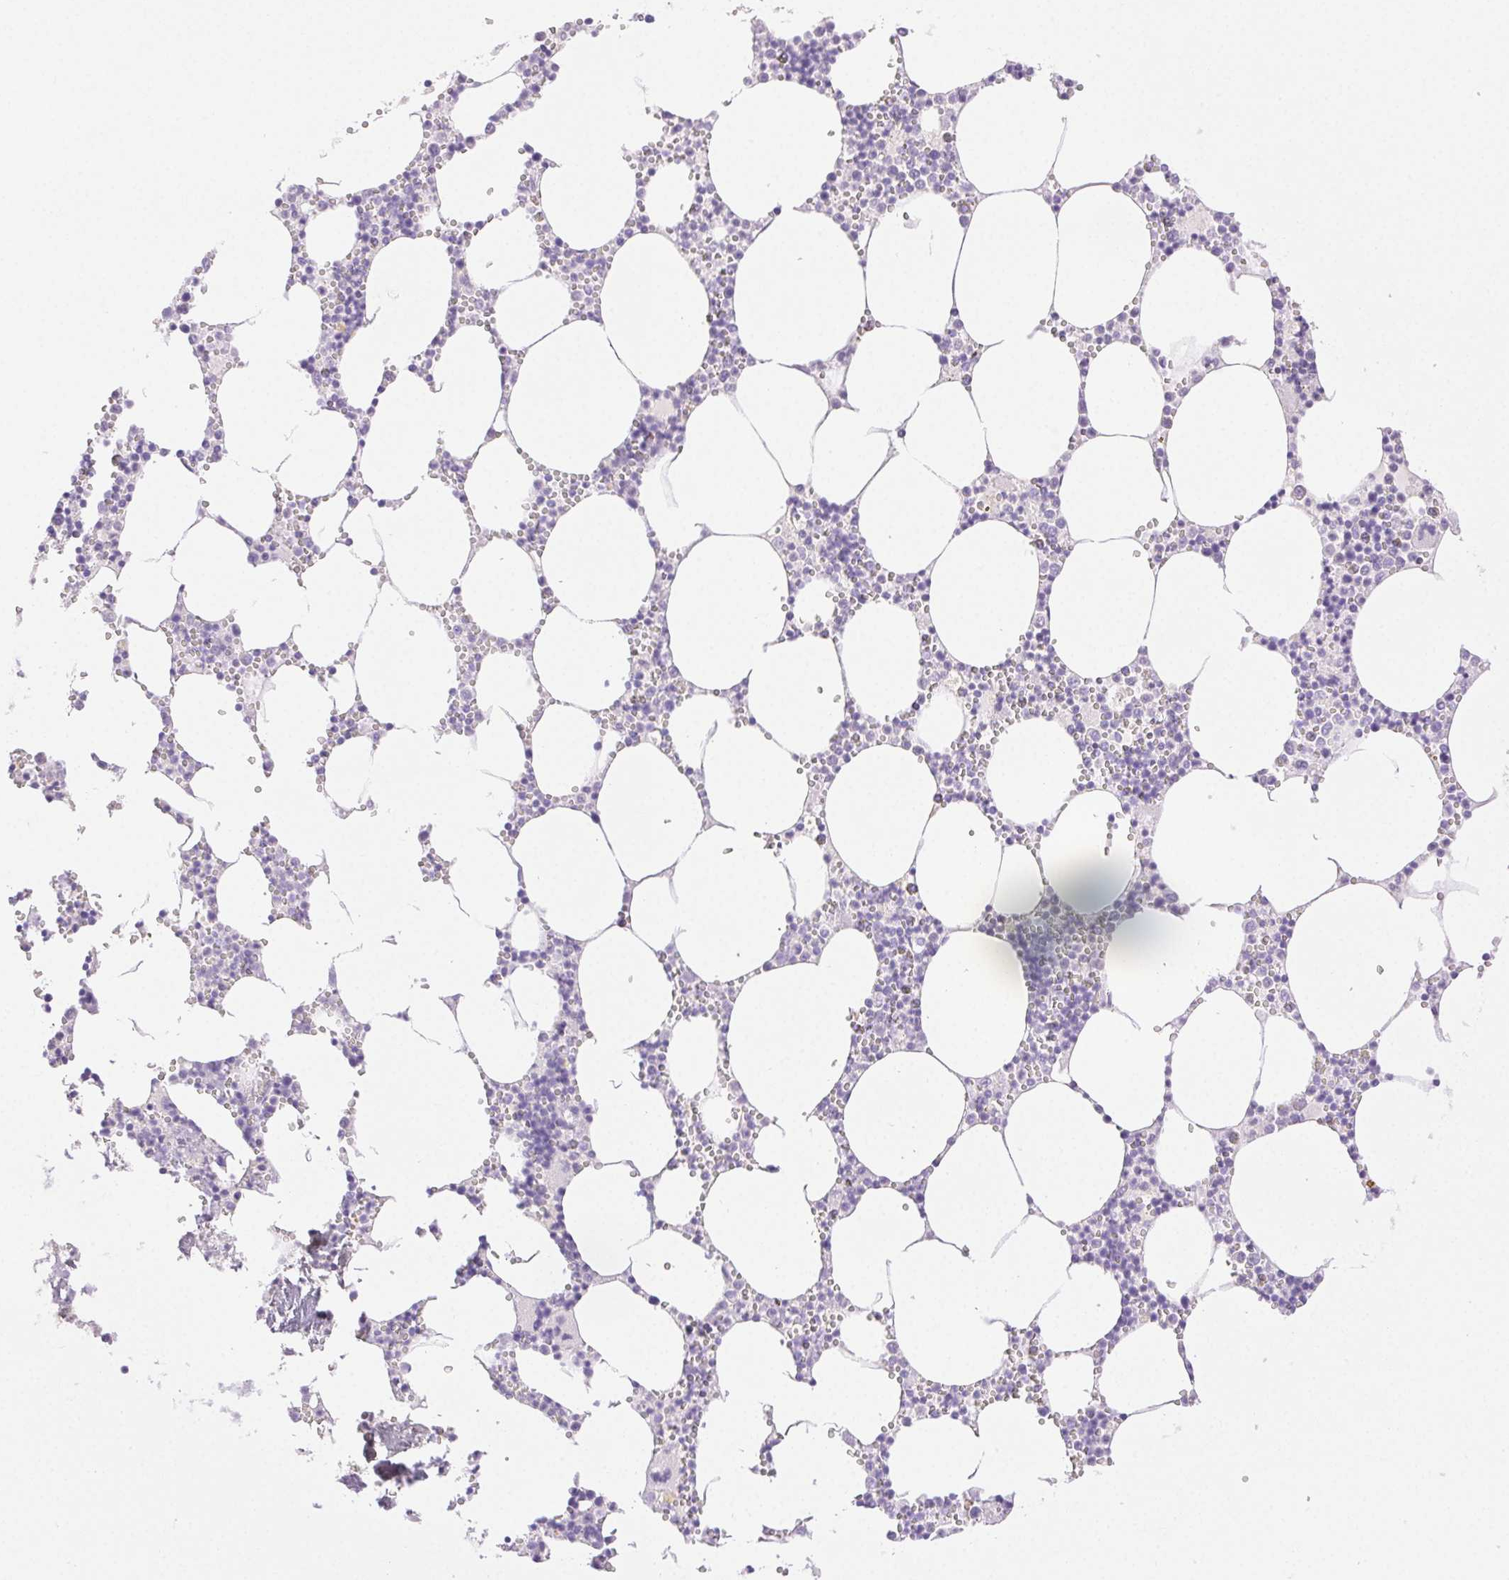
{"staining": {"intensity": "negative", "quantity": "none", "location": "none"}, "tissue": "bone marrow", "cell_type": "Hematopoietic cells", "image_type": "normal", "snomed": [{"axis": "morphology", "description": "Normal tissue, NOS"}, {"axis": "topography", "description": "Bone marrow"}], "caption": "Hematopoietic cells are negative for protein expression in normal human bone marrow. The staining was performed using DAB to visualize the protein expression in brown, while the nuclei were stained in blue with hematoxylin (Magnification: 20x).", "gene": "SPACA4", "patient": {"sex": "male", "age": 54}}